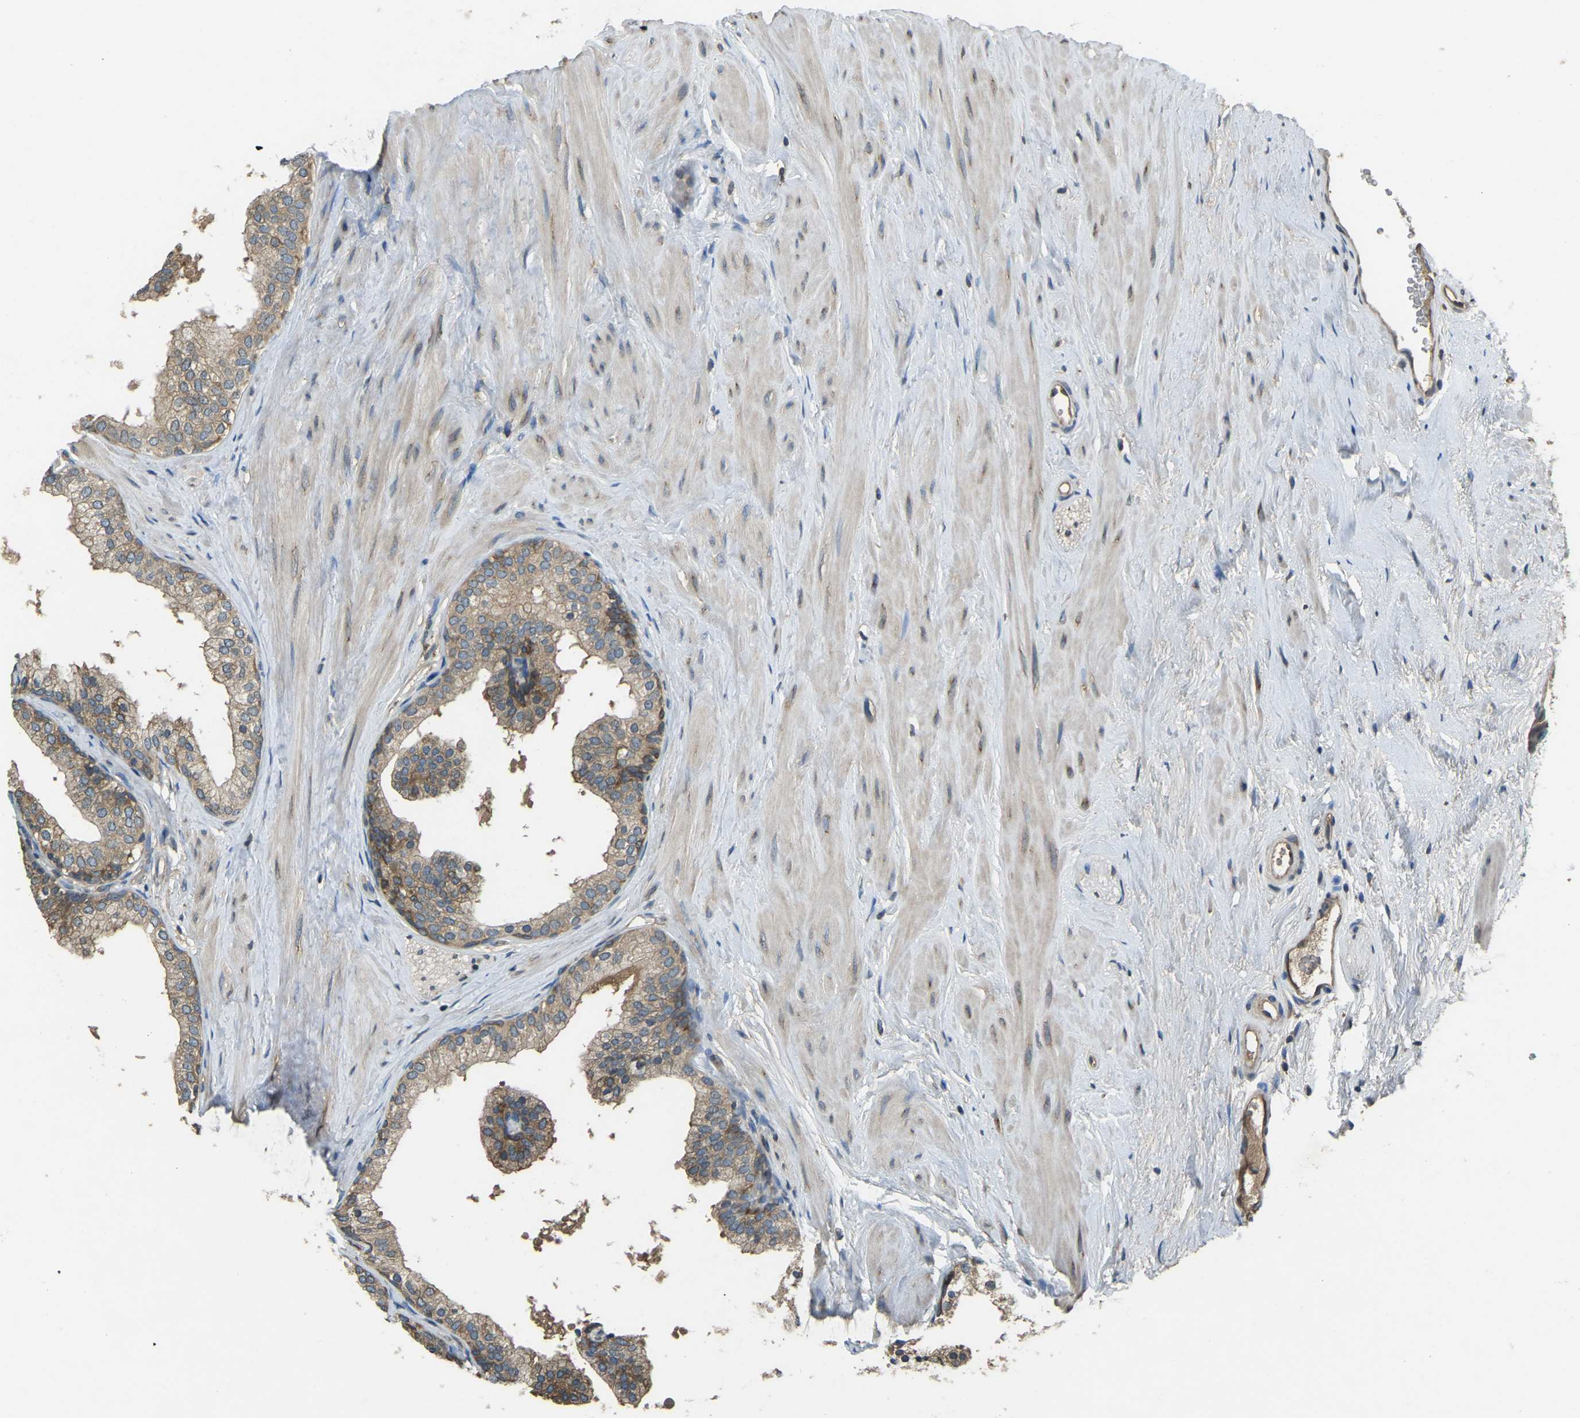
{"staining": {"intensity": "moderate", "quantity": ">75%", "location": "cytoplasmic/membranous"}, "tissue": "prostate", "cell_type": "Glandular cells", "image_type": "normal", "snomed": [{"axis": "morphology", "description": "Normal tissue, NOS"}, {"axis": "topography", "description": "Prostate"}], "caption": "Moderate cytoplasmic/membranous staining for a protein is seen in about >75% of glandular cells of normal prostate using immunohistochemistry (IHC).", "gene": "AIMP1", "patient": {"sex": "male", "age": 60}}